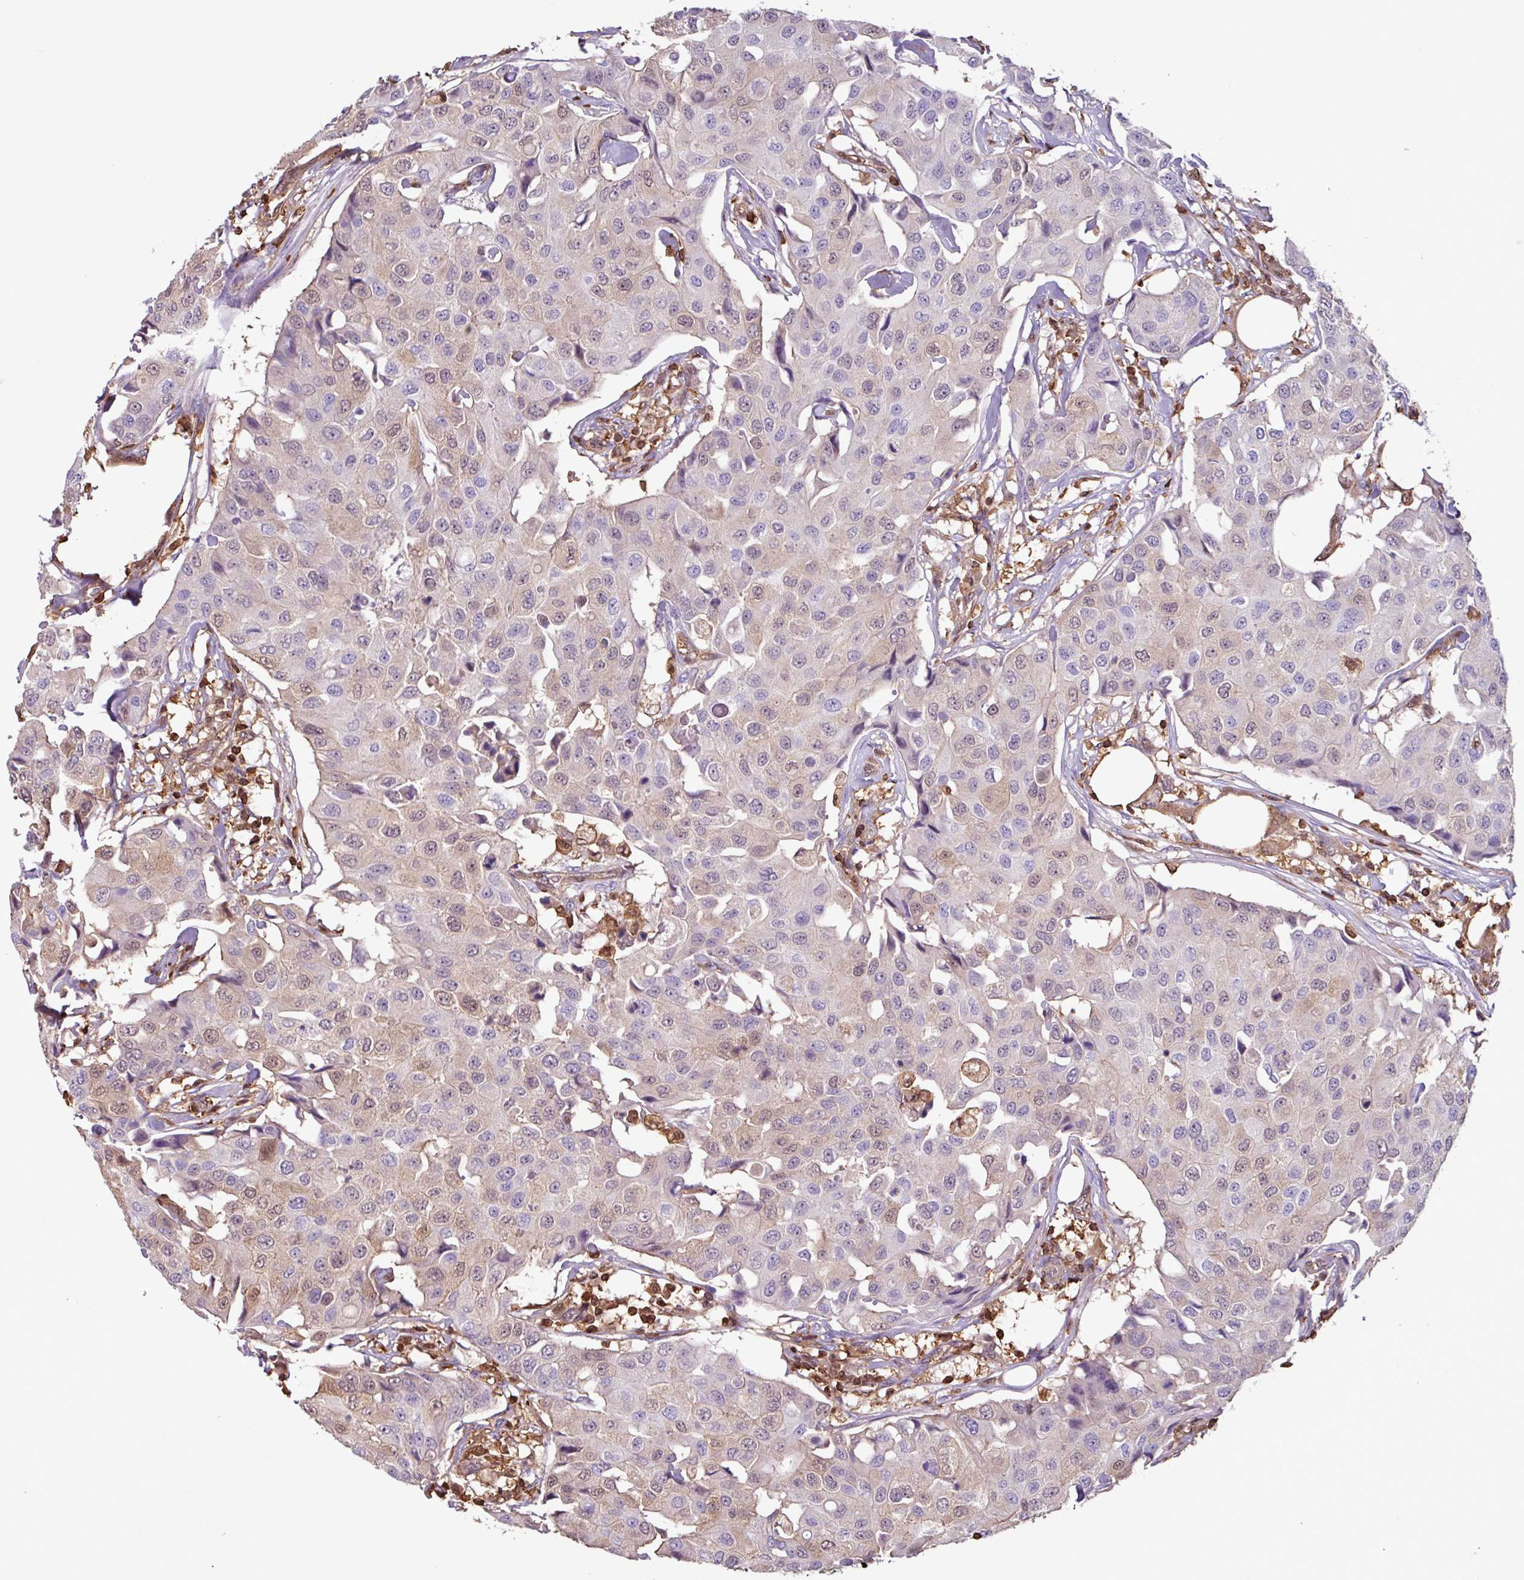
{"staining": {"intensity": "weak", "quantity": "<25%", "location": "cytoplasmic/membranous,nuclear"}, "tissue": "breast cancer", "cell_type": "Tumor cells", "image_type": "cancer", "snomed": [{"axis": "morphology", "description": "Duct carcinoma"}, {"axis": "topography", "description": "Breast"}], "caption": "Breast cancer was stained to show a protein in brown. There is no significant staining in tumor cells.", "gene": "ARHGDIB", "patient": {"sex": "female", "age": 80}}